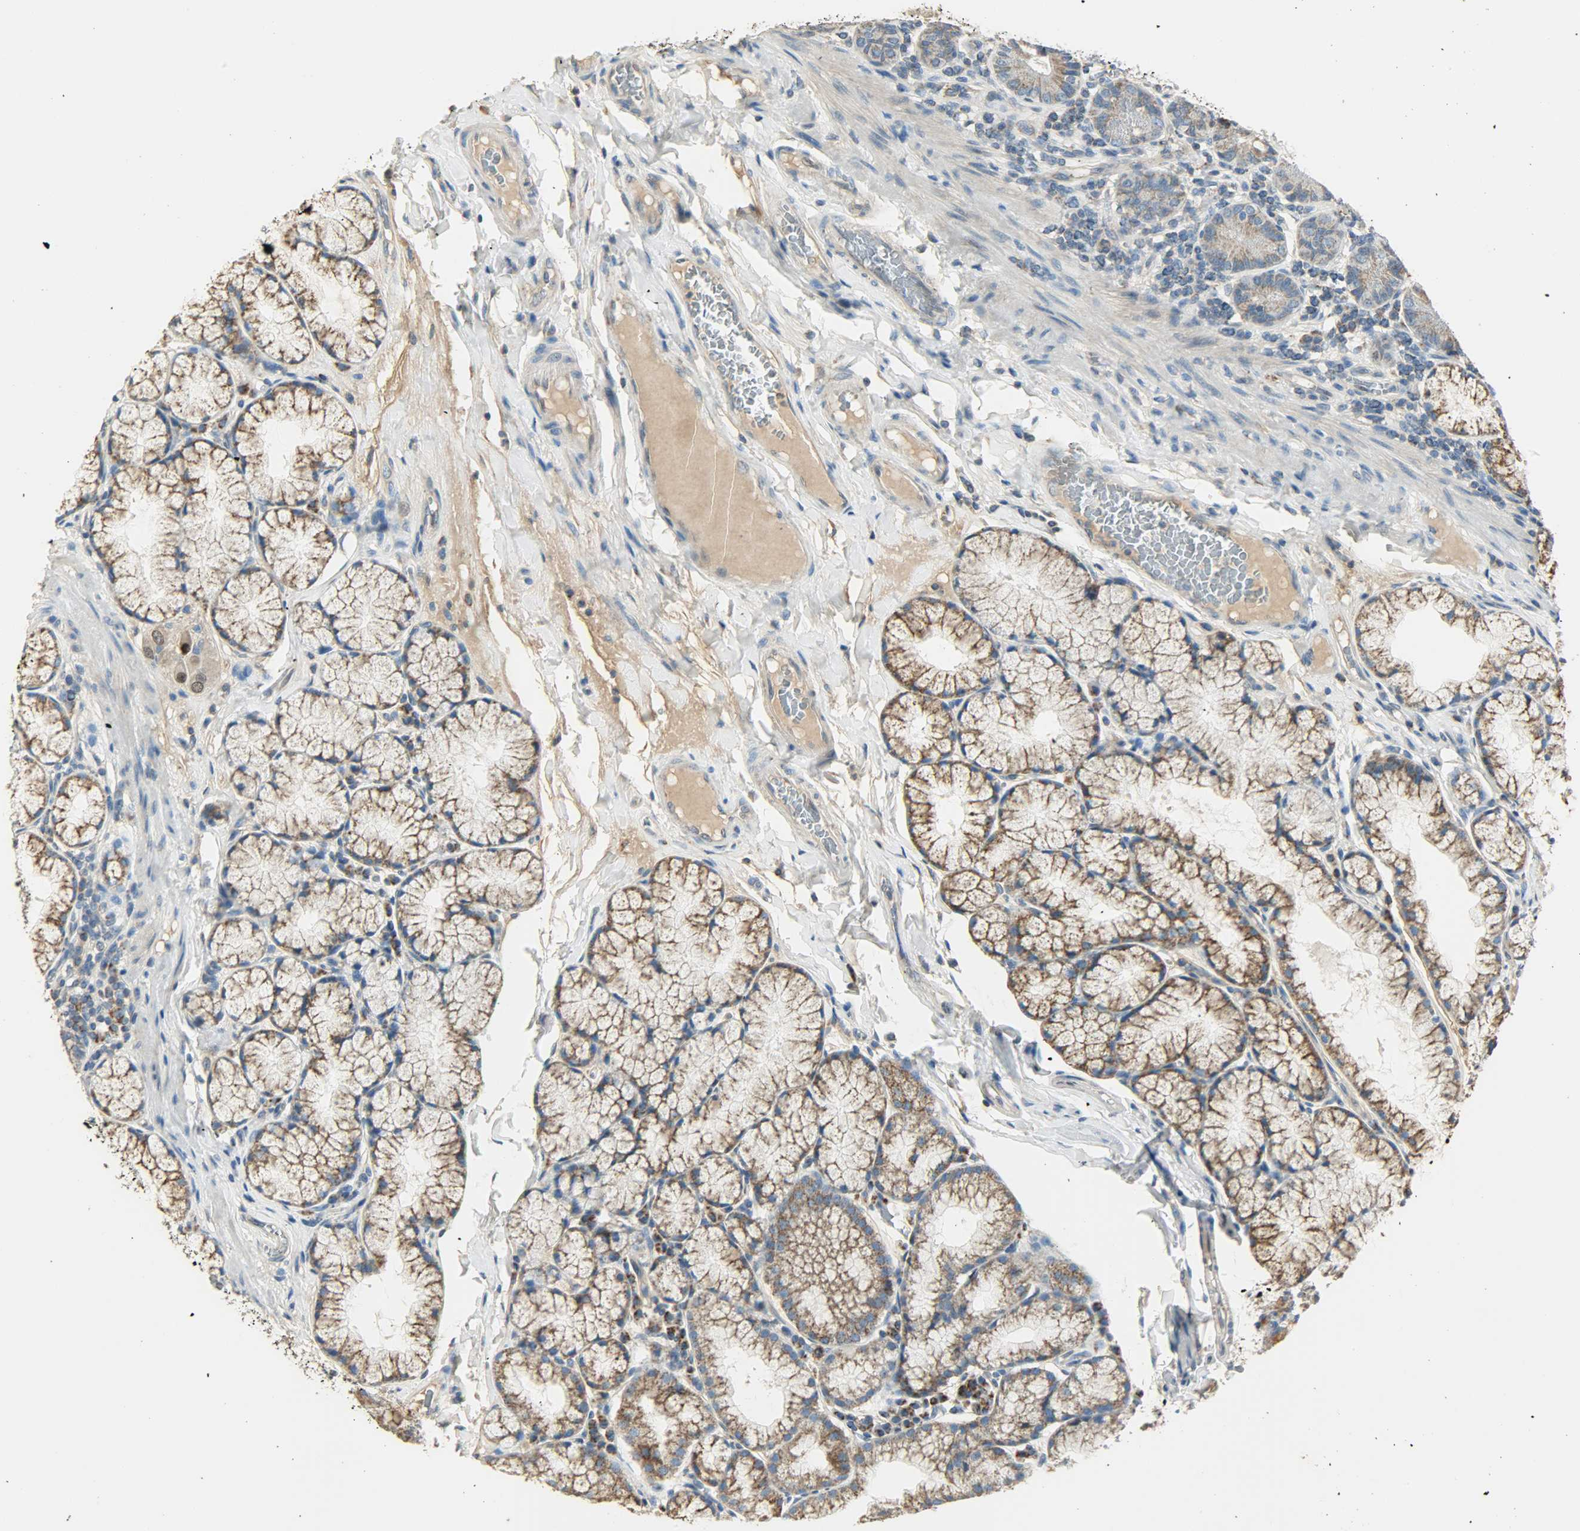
{"staining": {"intensity": "moderate", "quantity": ">75%", "location": "cytoplasmic/membranous"}, "tissue": "duodenum", "cell_type": "Glandular cells", "image_type": "normal", "snomed": [{"axis": "morphology", "description": "Normal tissue, NOS"}, {"axis": "topography", "description": "Duodenum"}], "caption": "Immunohistochemical staining of normal duodenum exhibits moderate cytoplasmic/membranous protein positivity in about >75% of glandular cells.", "gene": "NNT", "patient": {"sex": "male", "age": 50}}